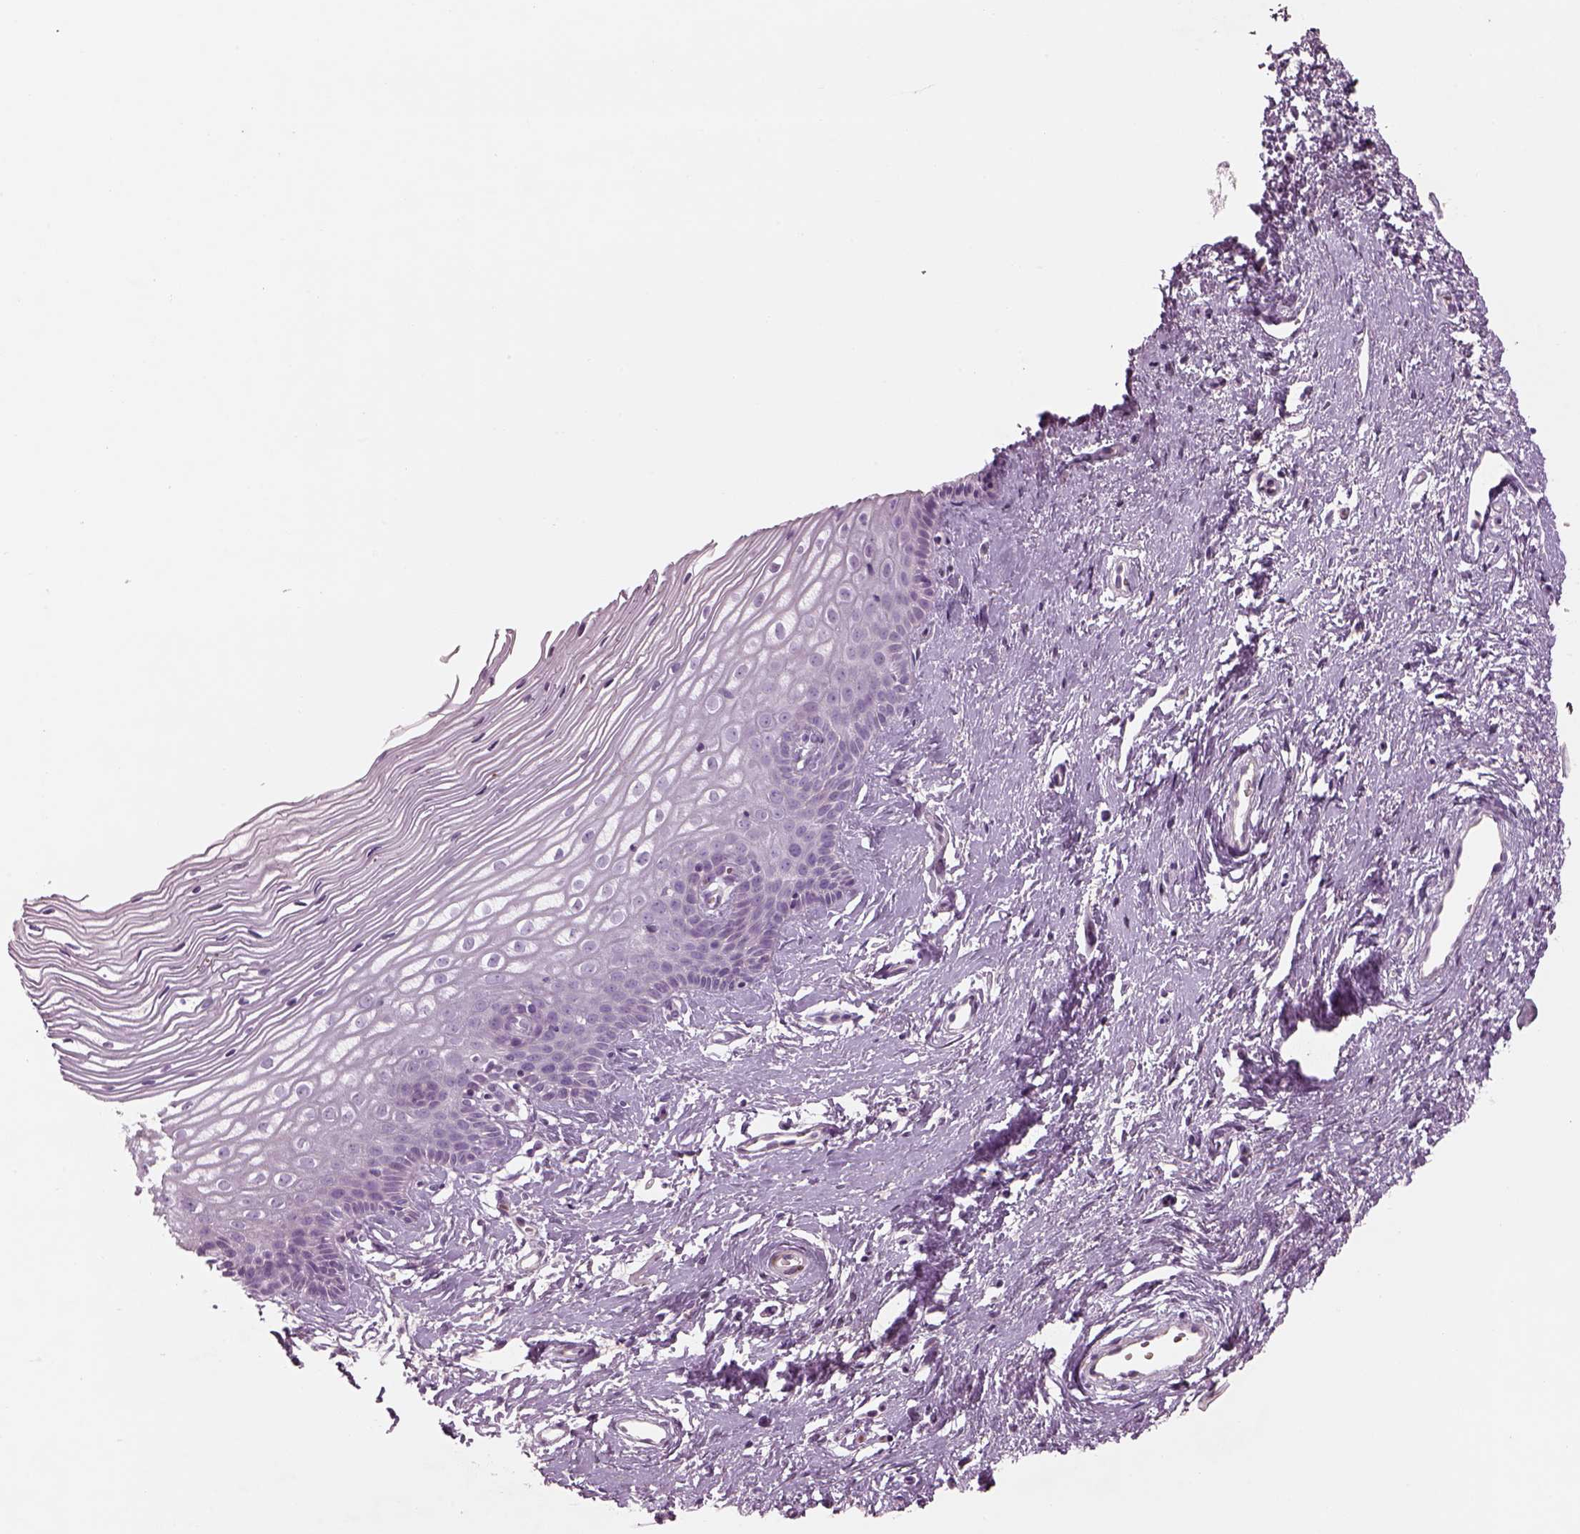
{"staining": {"intensity": "negative", "quantity": "none", "location": "none"}, "tissue": "cervix", "cell_type": "Glandular cells", "image_type": "normal", "snomed": [{"axis": "morphology", "description": "Normal tissue, NOS"}, {"axis": "topography", "description": "Cervix"}], "caption": "Histopathology image shows no significant protein positivity in glandular cells of unremarkable cervix. The staining is performed using DAB brown chromogen with nuclei counter-stained in using hematoxylin.", "gene": "PABPC1L2A", "patient": {"sex": "female", "age": 40}}